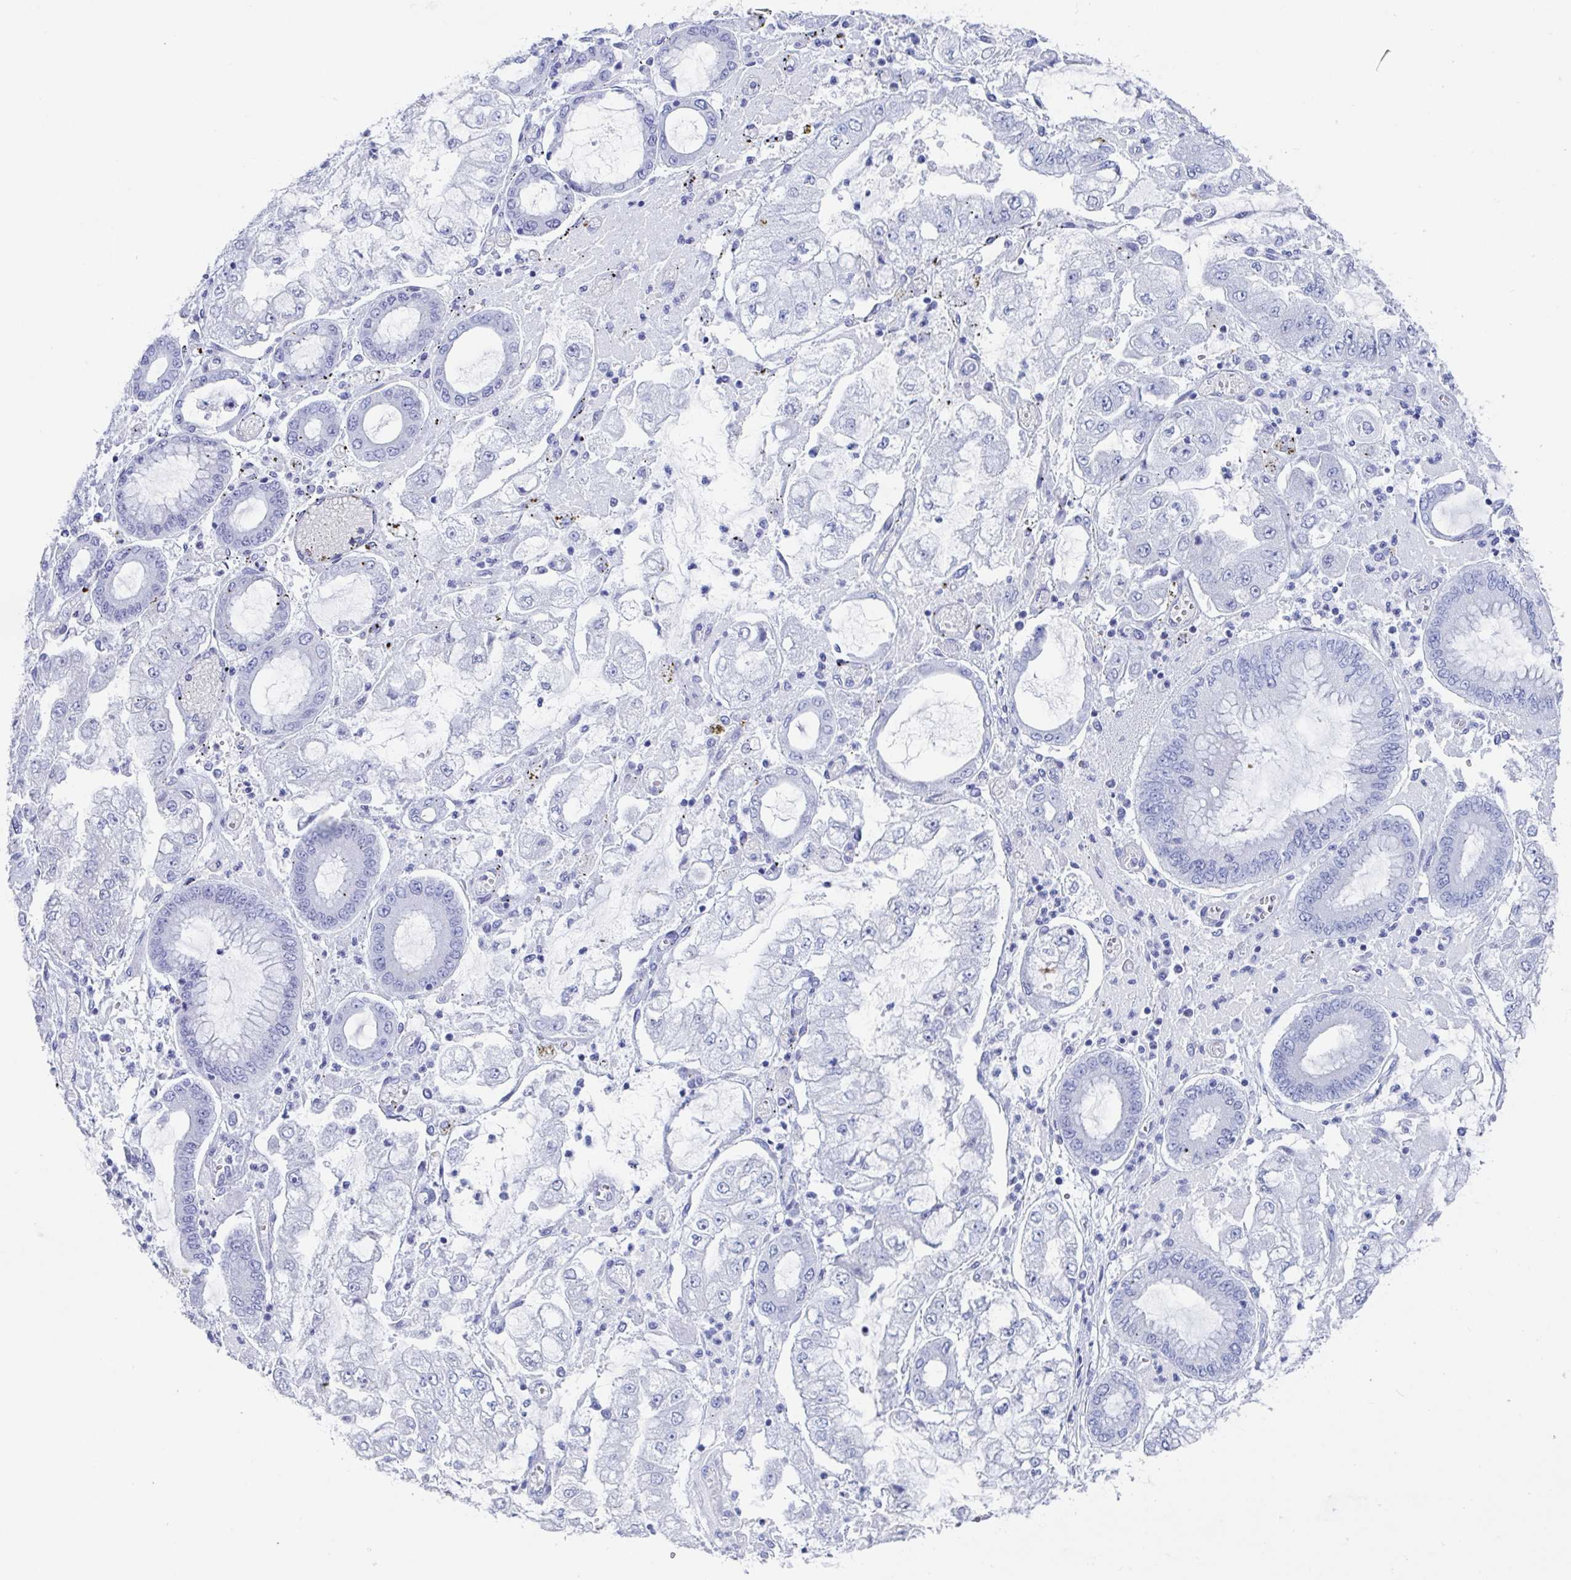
{"staining": {"intensity": "negative", "quantity": "none", "location": "none"}, "tissue": "stomach cancer", "cell_type": "Tumor cells", "image_type": "cancer", "snomed": [{"axis": "morphology", "description": "Adenocarcinoma, NOS"}, {"axis": "topography", "description": "Stomach"}], "caption": "Immunohistochemistry photomicrograph of neoplastic tissue: human stomach cancer stained with DAB (3,3'-diaminobenzidine) demonstrates no significant protein expression in tumor cells.", "gene": "ZPBP", "patient": {"sex": "male", "age": 76}}